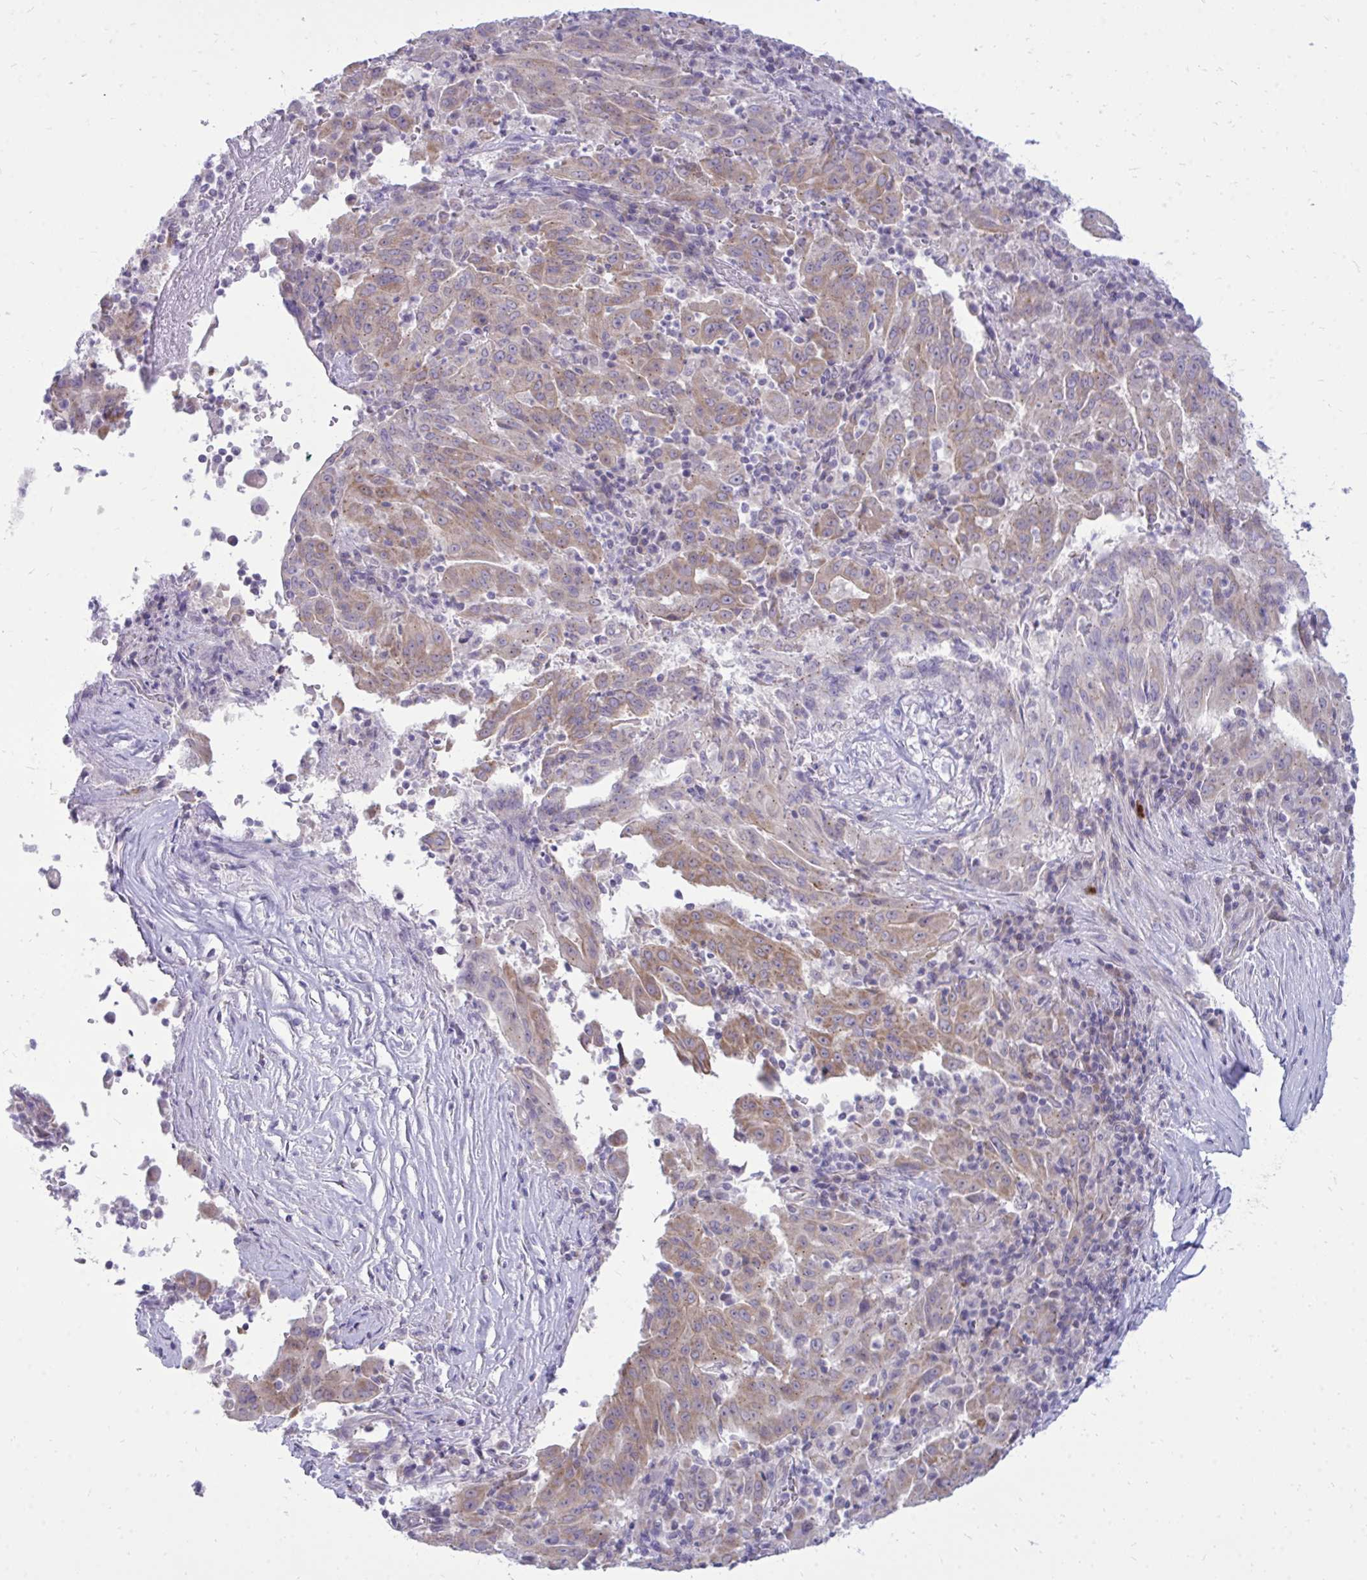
{"staining": {"intensity": "moderate", "quantity": "25%-75%", "location": "cytoplasmic/membranous"}, "tissue": "pancreatic cancer", "cell_type": "Tumor cells", "image_type": "cancer", "snomed": [{"axis": "morphology", "description": "Adenocarcinoma, NOS"}, {"axis": "topography", "description": "Pancreas"}], "caption": "Pancreatic cancer tissue demonstrates moderate cytoplasmic/membranous positivity in about 25%-75% of tumor cells", "gene": "SPTBN2", "patient": {"sex": "male", "age": 63}}